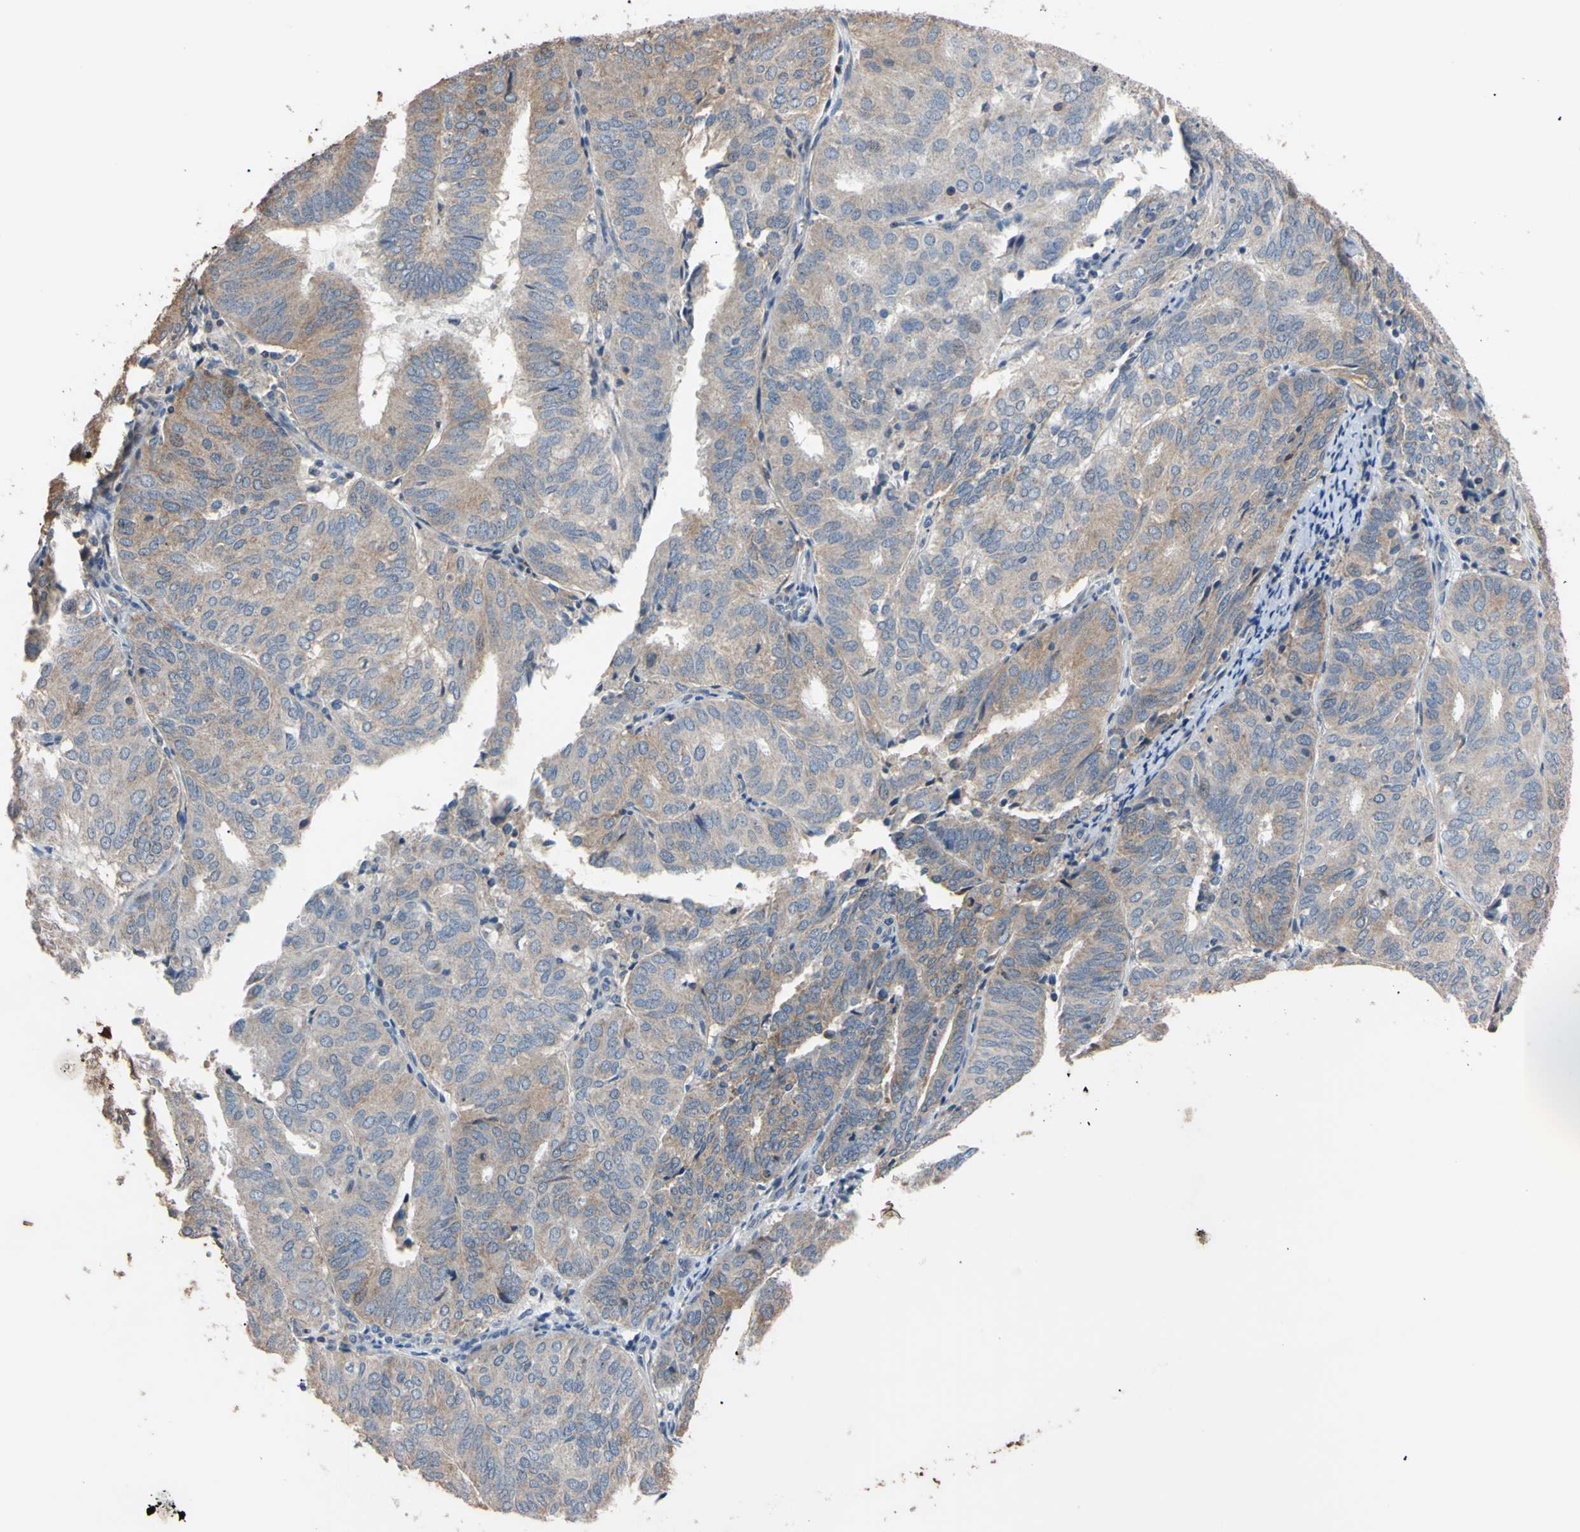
{"staining": {"intensity": "weak", "quantity": ">75%", "location": "cytoplasmic/membranous"}, "tissue": "endometrial cancer", "cell_type": "Tumor cells", "image_type": "cancer", "snomed": [{"axis": "morphology", "description": "Adenocarcinoma, NOS"}, {"axis": "topography", "description": "Uterus"}], "caption": "Endometrial cancer (adenocarcinoma) stained for a protein exhibits weak cytoplasmic/membranous positivity in tumor cells. The protein is shown in brown color, while the nuclei are stained blue.", "gene": "PNKD", "patient": {"sex": "female", "age": 60}}